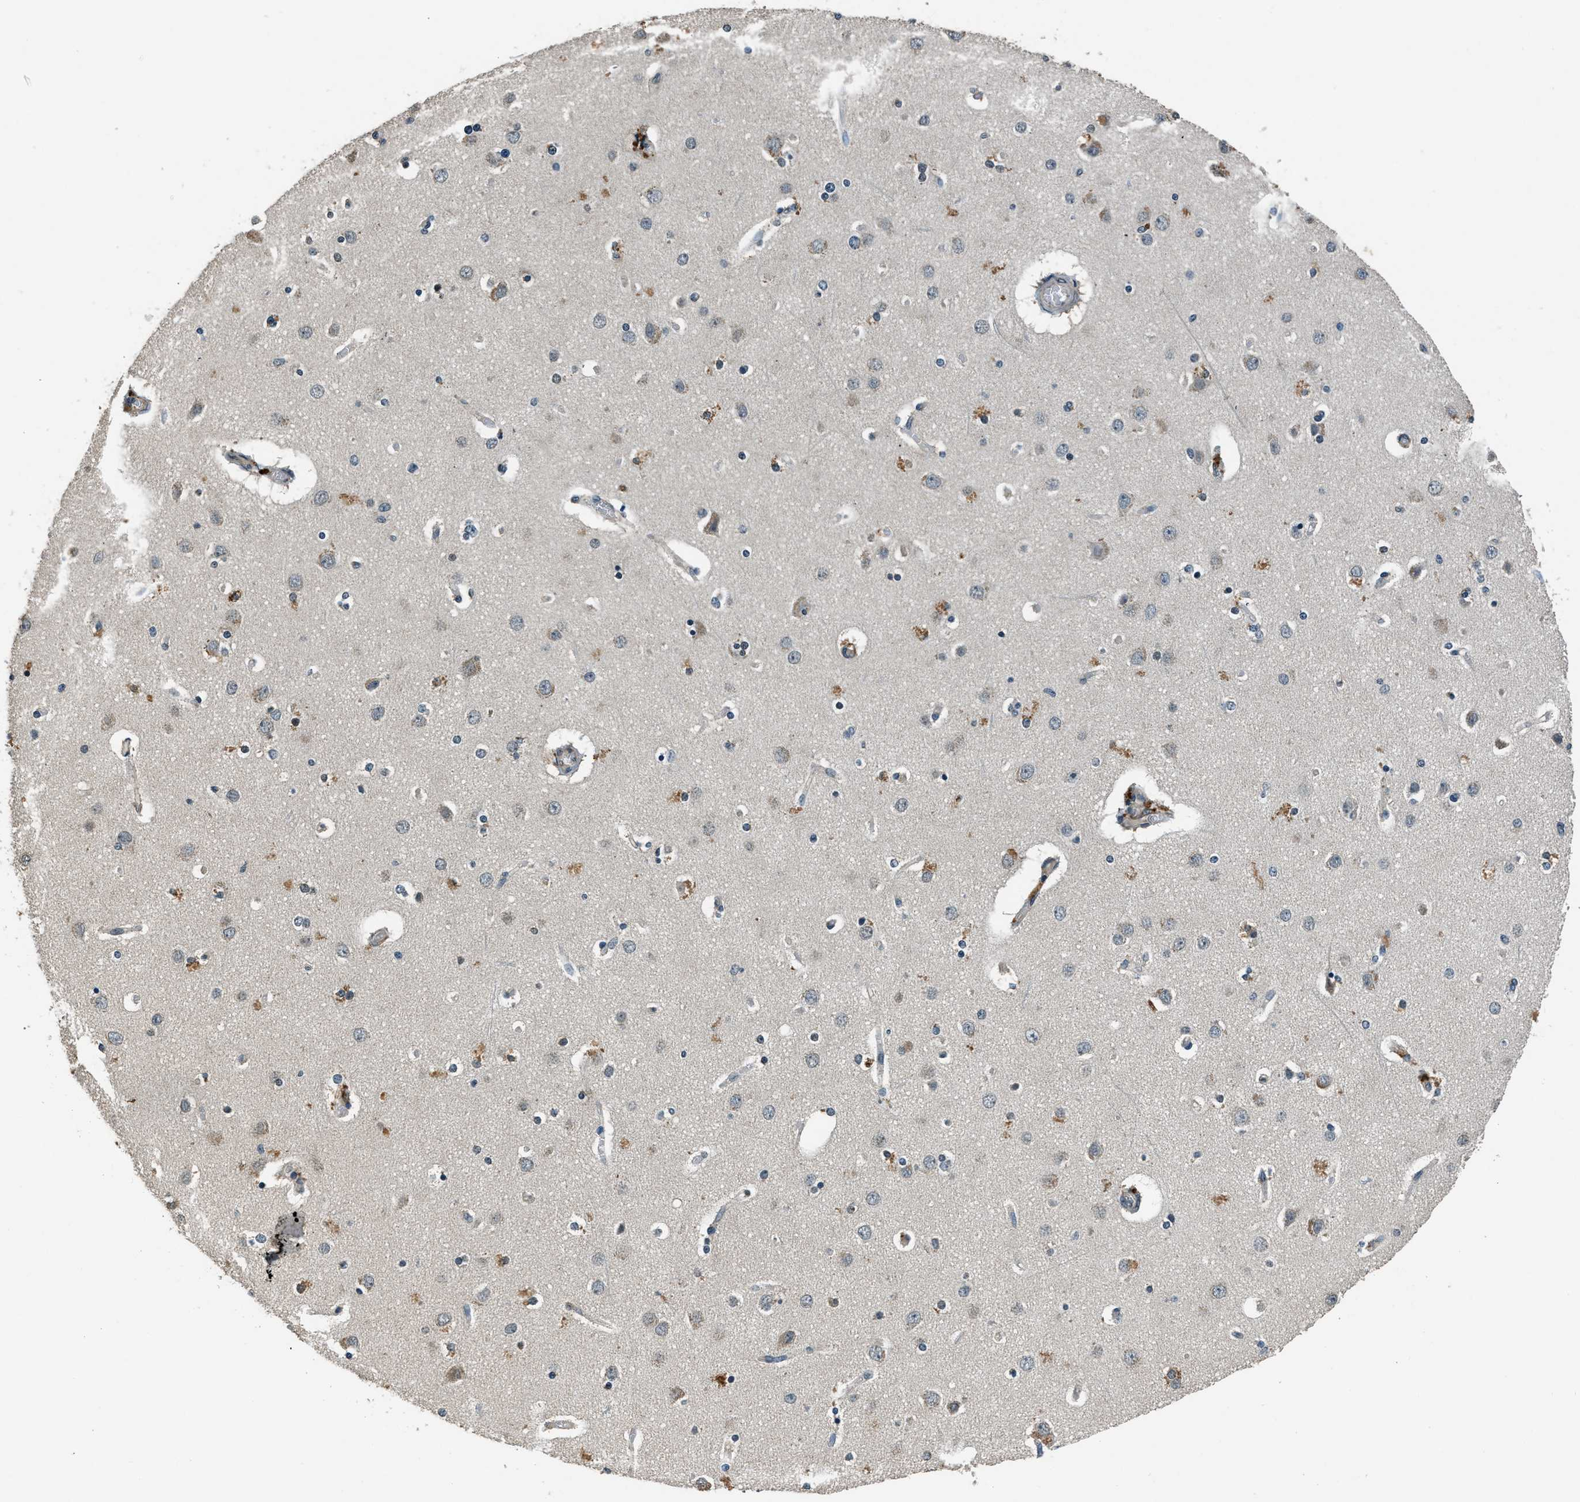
{"staining": {"intensity": "moderate", "quantity": "<25%", "location": "cytoplasmic/membranous"}, "tissue": "cerebral cortex", "cell_type": "Endothelial cells", "image_type": "normal", "snomed": [{"axis": "morphology", "description": "Normal tissue, NOS"}, {"axis": "topography", "description": "Cerebral cortex"}], "caption": "There is low levels of moderate cytoplasmic/membranous positivity in endothelial cells of benign cerebral cortex, as demonstrated by immunohistochemical staining (brown color).", "gene": "NME8", "patient": {"sex": "female", "age": 54}}